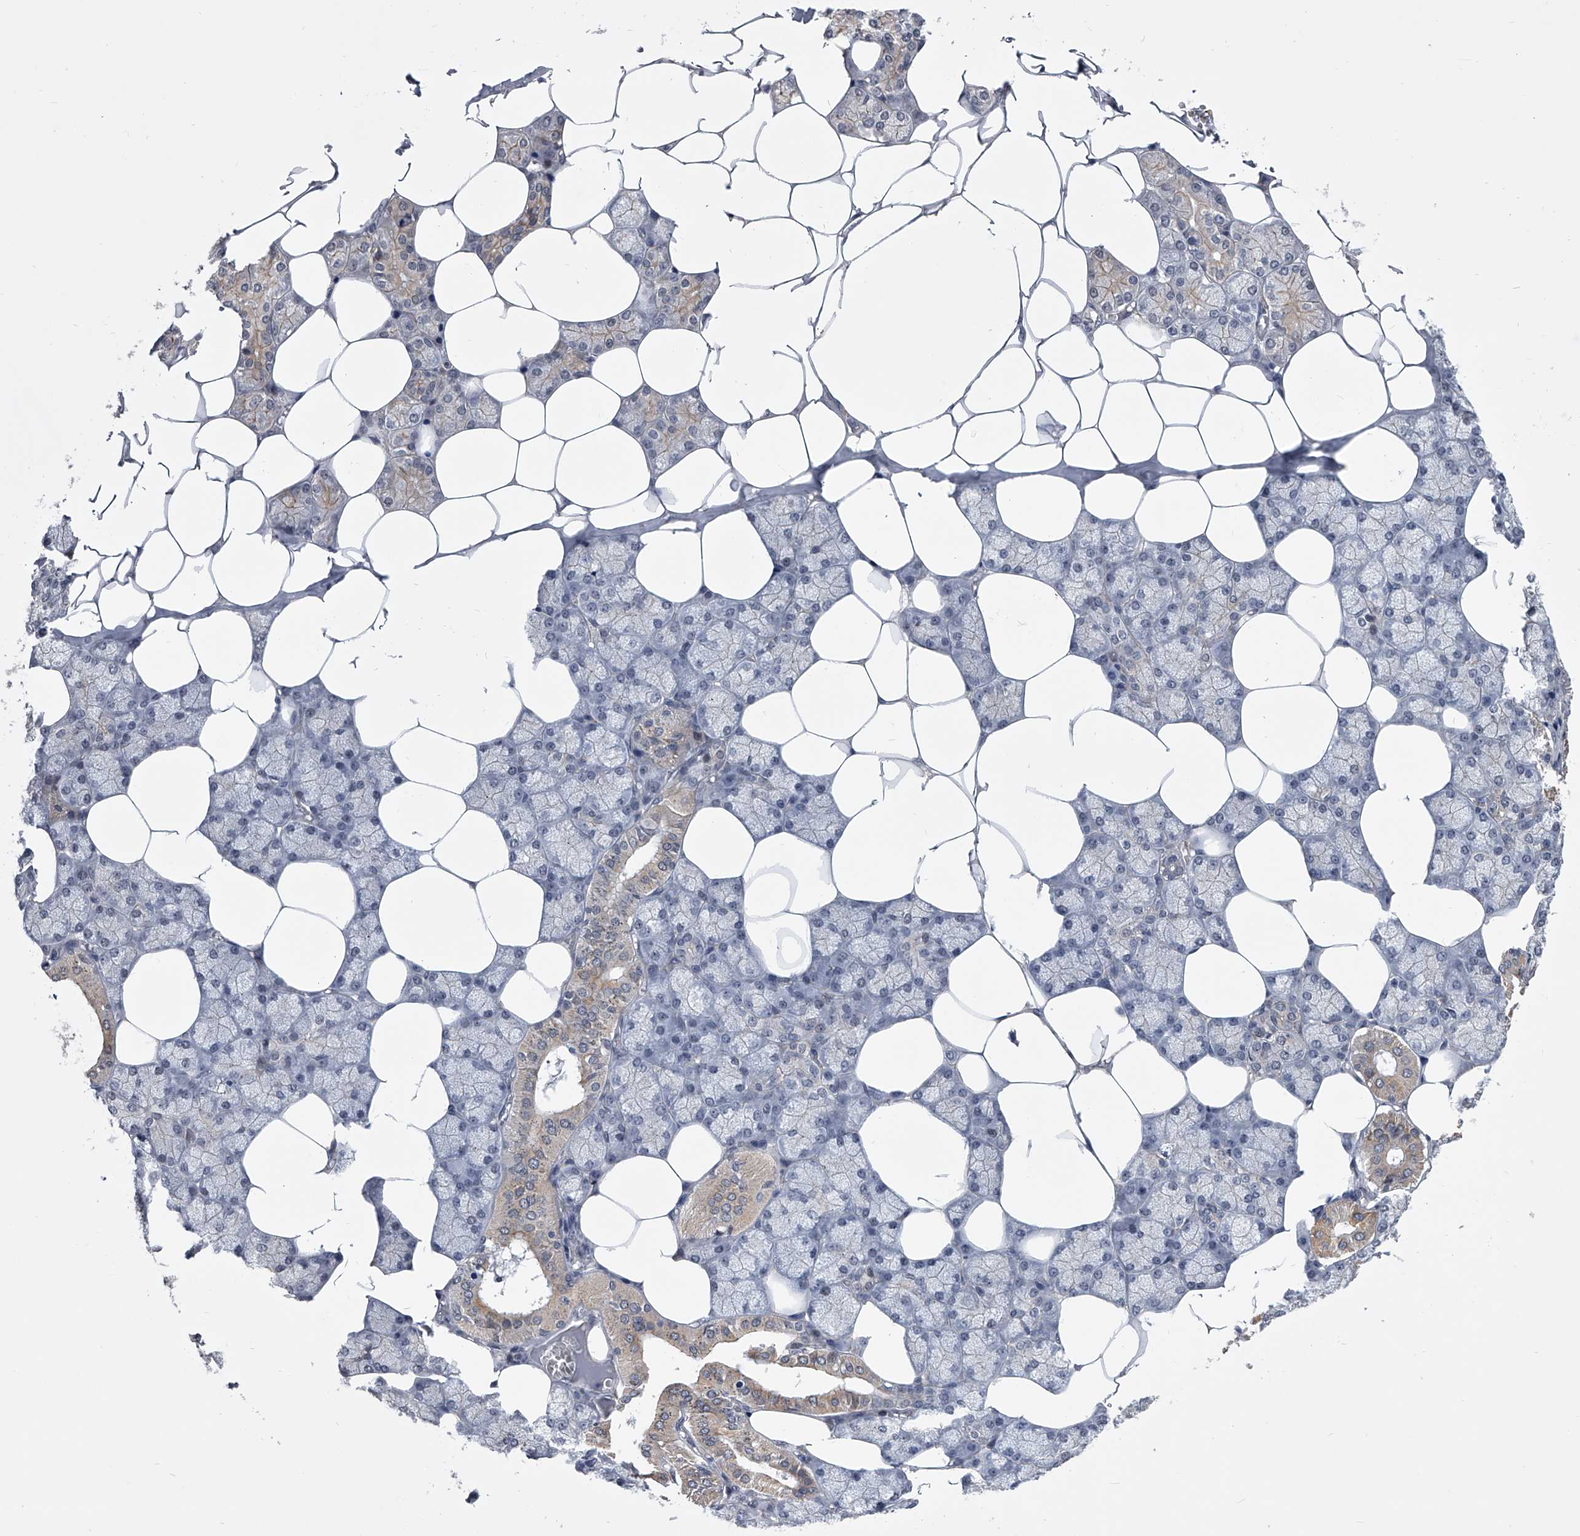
{"staining": {"intensity": "moderate", "quantity": "<25%", "location": "cytoplasmic/membranous"}, "tissue": "salivary gland", "cell_type": "Glandular cells", "image_type": "normal", "snomed": [{"axis": "morphology", "description": "Normal tissue, NOS"}, {"axis": "topography", "description": "Salivary gland"}], "caption": "Immunohistochemistry (IHC) staining of unremarkable salivary gland, which shows low levels of moderate cytoplasmic/membranous positivity in about <25% of glandular cells indicating moderate cytoplasmic/membranous protein positivity. The staining was performed using DAB (3,3'-diaminobenzidine) (brown) for protein detection and nuclei were counterstained in hematoxylin (blue).", "gene": "ZNF76", "patient": {"sex": "male", "age": 62}}